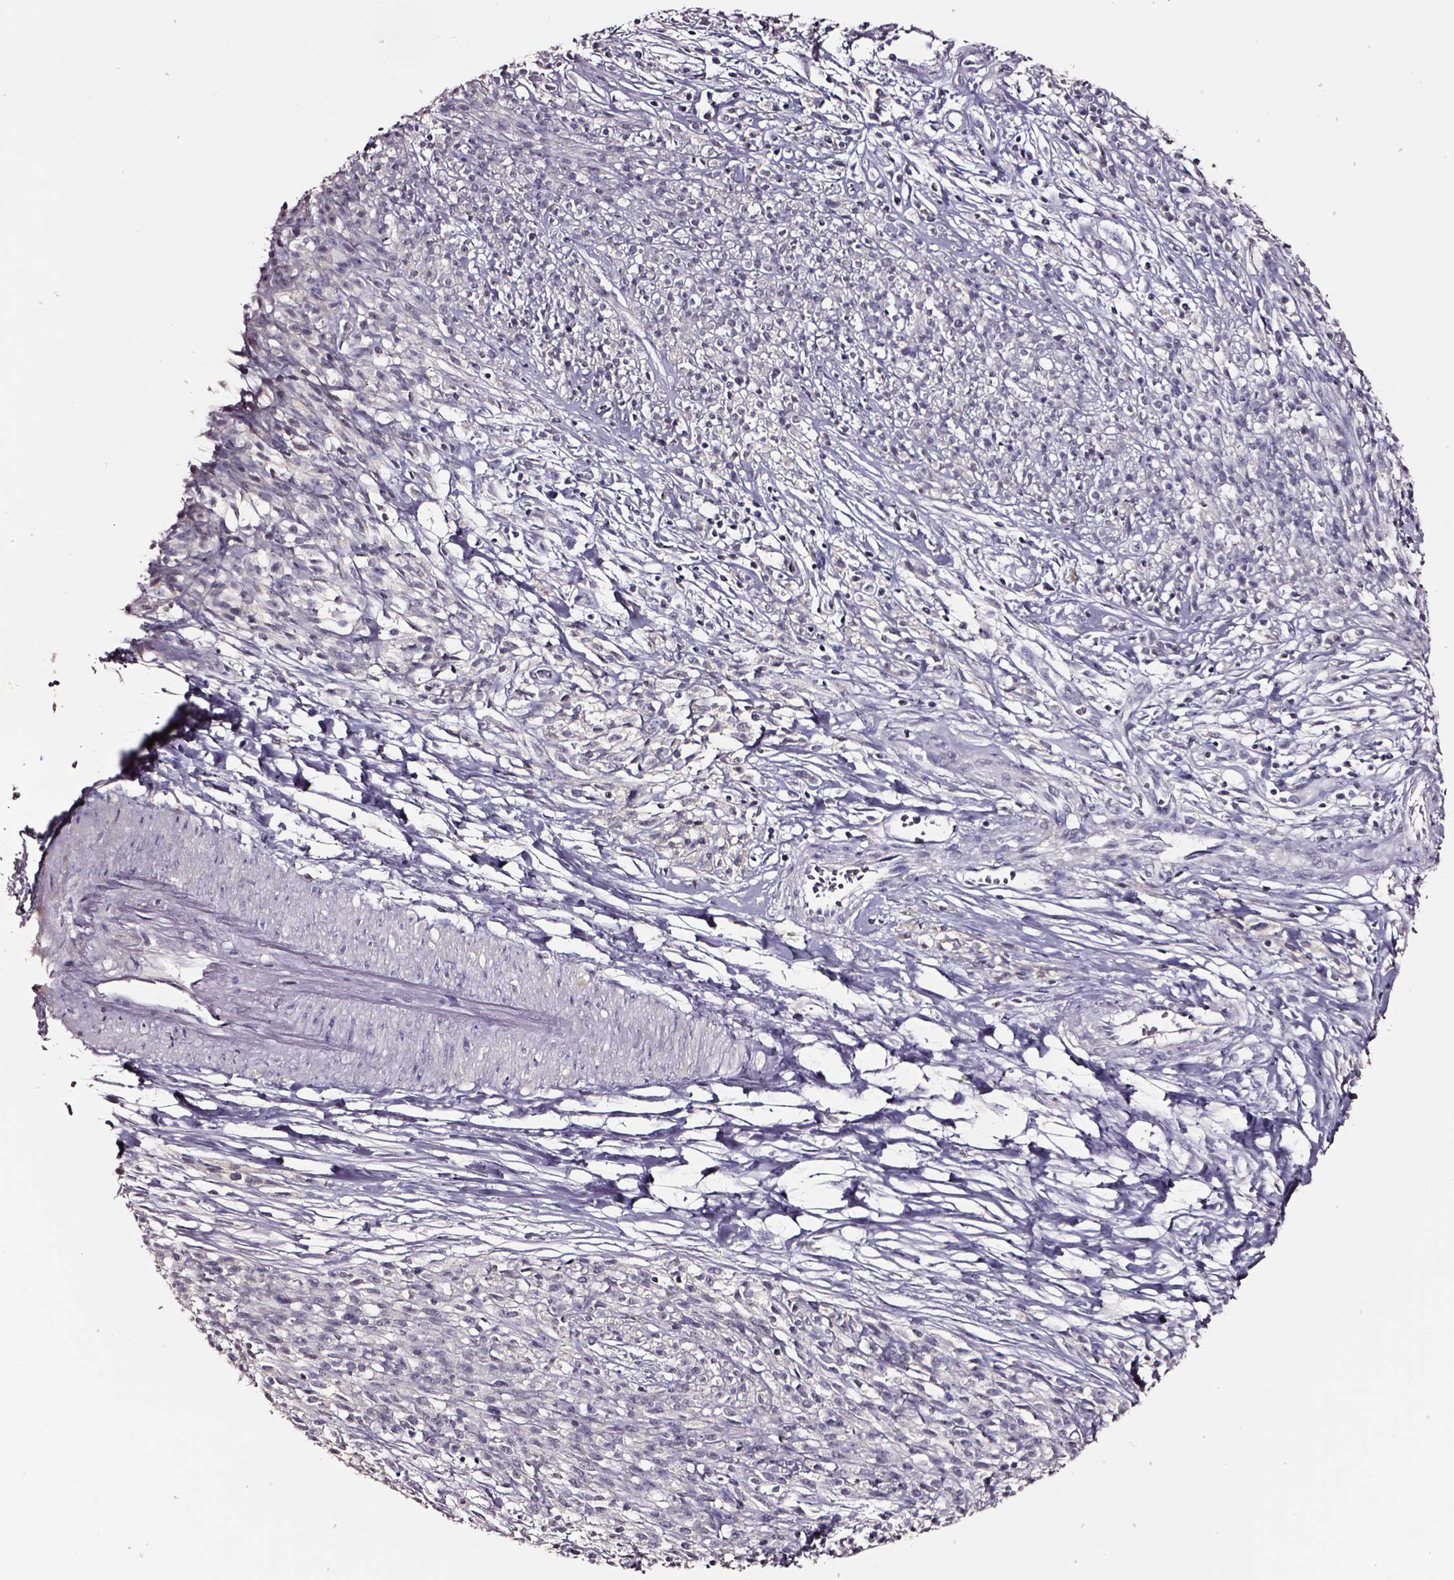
{"staining": {"intensity": "negative", "quantity": "none", "location": "none"}, "tissue": "melanoma", "cell_type": "Tumor cells", "image_type": "cancer", "snomed": [{"axis": "morphology", "description": "Malignant melanoma, NOS"}, {"axis": "topography", "description": "Skin"}, {"axis": "topography", "description": "Skin of trunk"}], "caption": "The histopathology image exhibits no staining of tumor cells in malignant melanoma.", "gene": "SMIM17", "patient": {"sex": "male", "age": 74}}